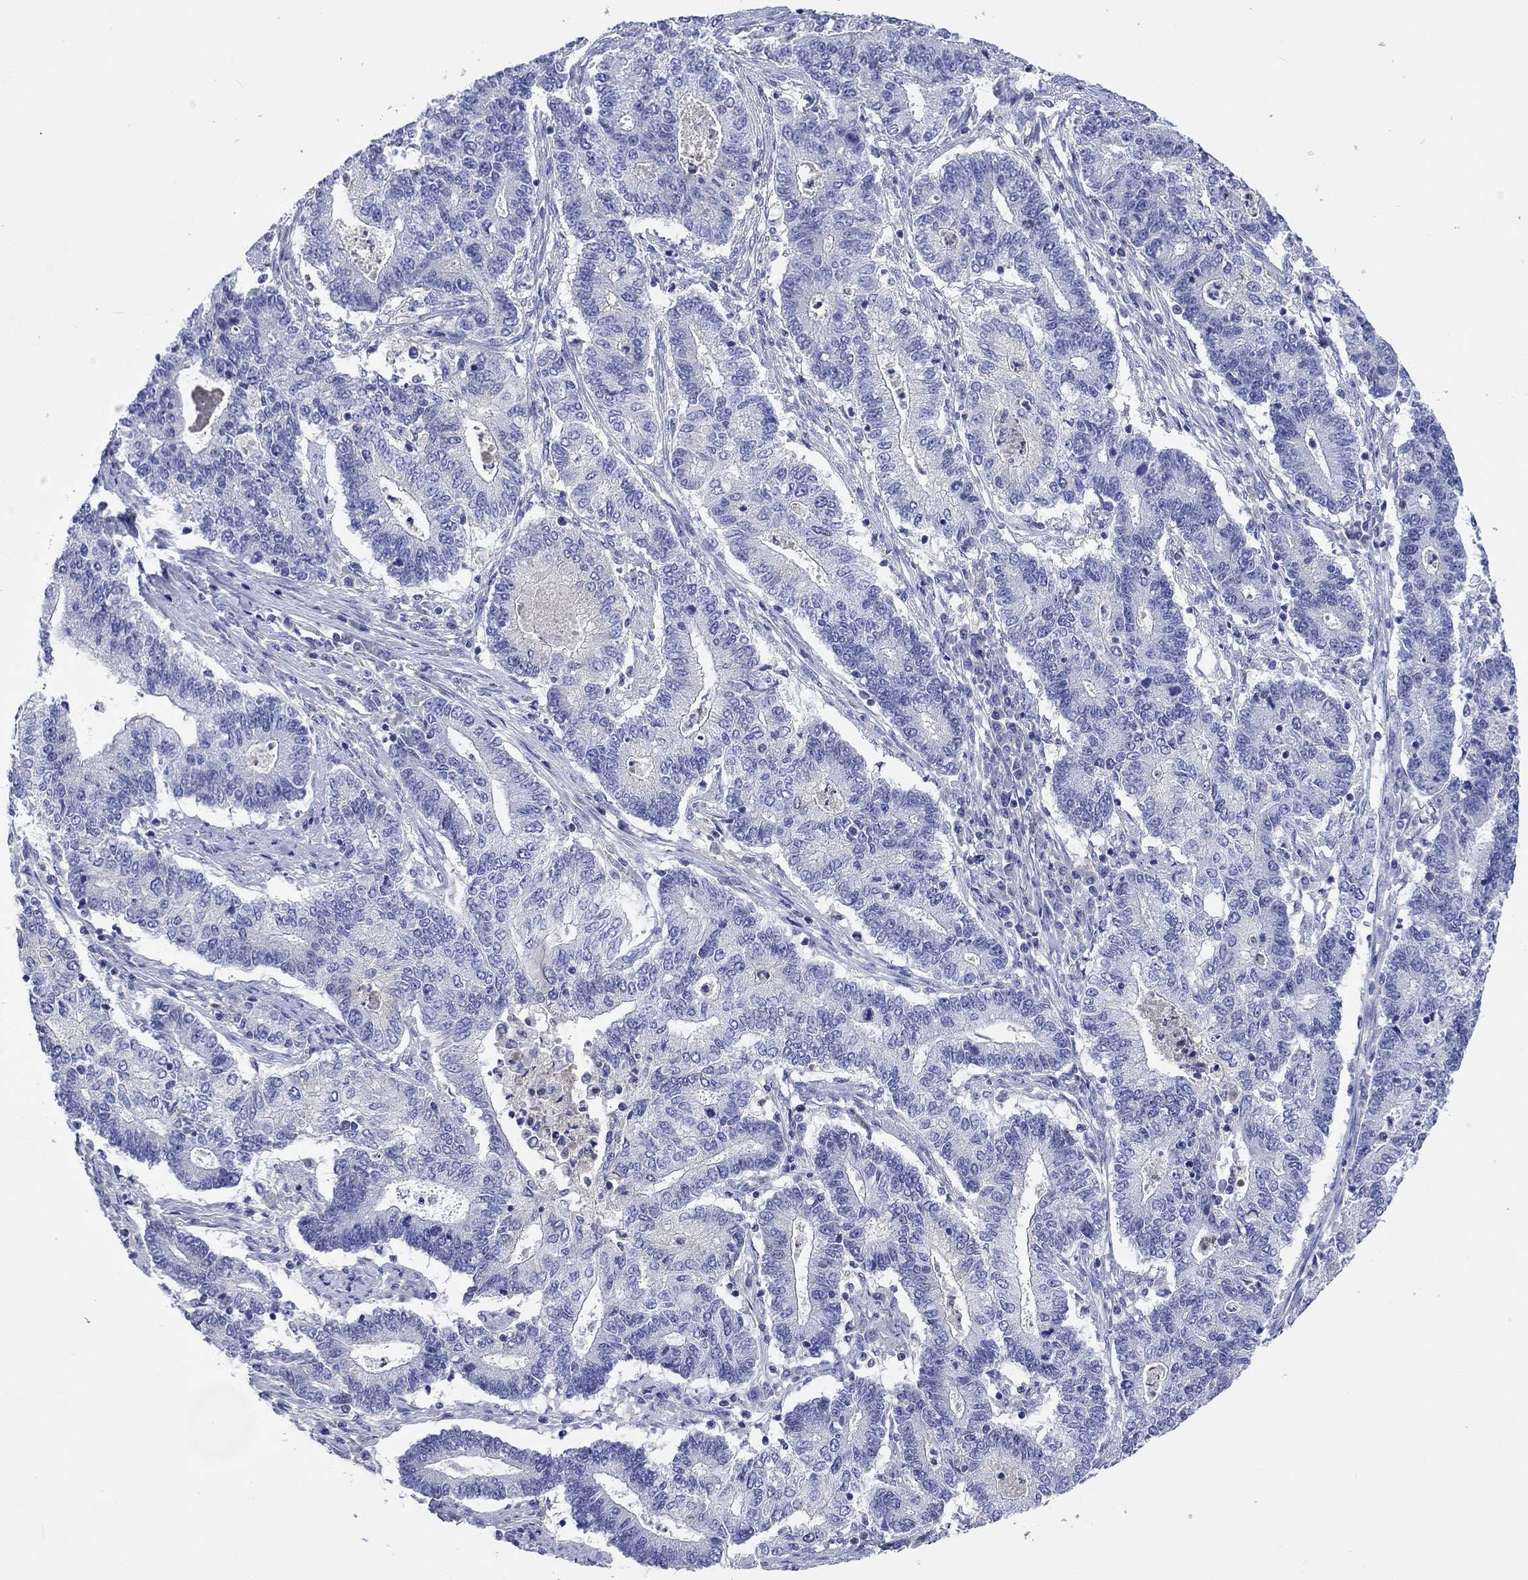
{"staining": {"intensity": "negative", "quantity": "none", "location": "none"}, "tissue": "endometrial cancer", "cell_type": "Tumor cells", "image_type": "cancer", "snomed": [{"axis": "morphology", "description": "Adenocarcinoma, NOS"}, {"axis": "topography", "description": "Uterus"}, {"axis": "topography", "description": "Endometrium"}], "caption": "Immunohistochemical staining of adenocarcinoma (endometrial) demonstrates no significant staining in tumor cells. (Brightfield microscopy of DAB IHC at high magnification).", "gene": "TOMM20L", "patient": {"sex": "female", "age": 54}}